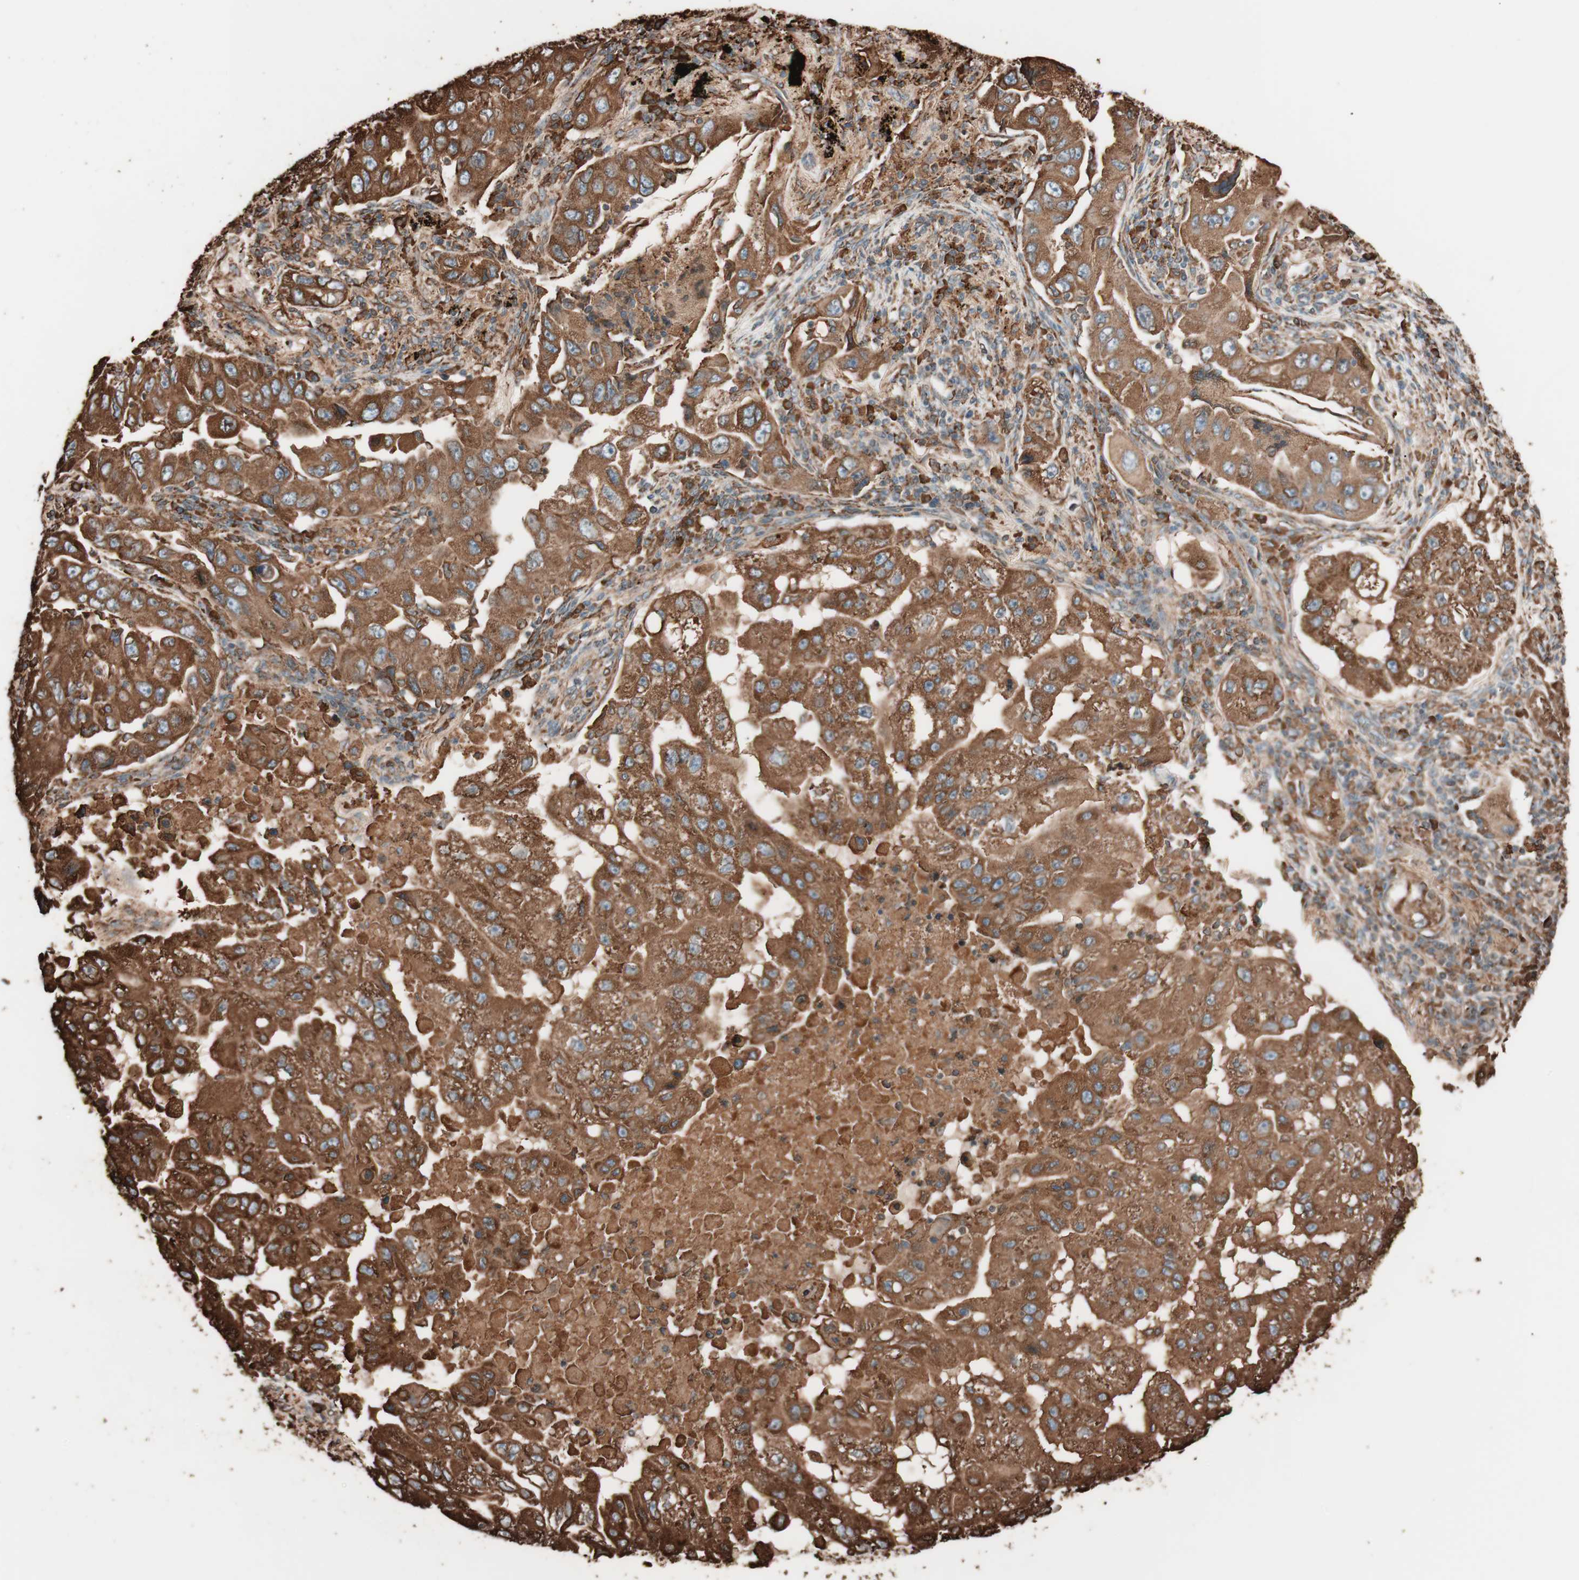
{"staining": {"intensity": "strong", "quantity": ">75%", "location": "cytoplasmic/membranous"}, "tissue": "lung cancer", "cell_type": "Tumor cells", "image_type": "cancer", "snomed": [{"axis": "morphology", "description": "Adenocarcinoma, NOS"}, {"axis": "topography", "description": "Lung"}], "caption": "Human adenocarcinoma (lung) stained with a brown dye displays strong cytoplasmic/membranous positive expression in about >75% of tumor cells.", "gene": "VEGFA", "patient": {"sex": "female", "age": 65}}